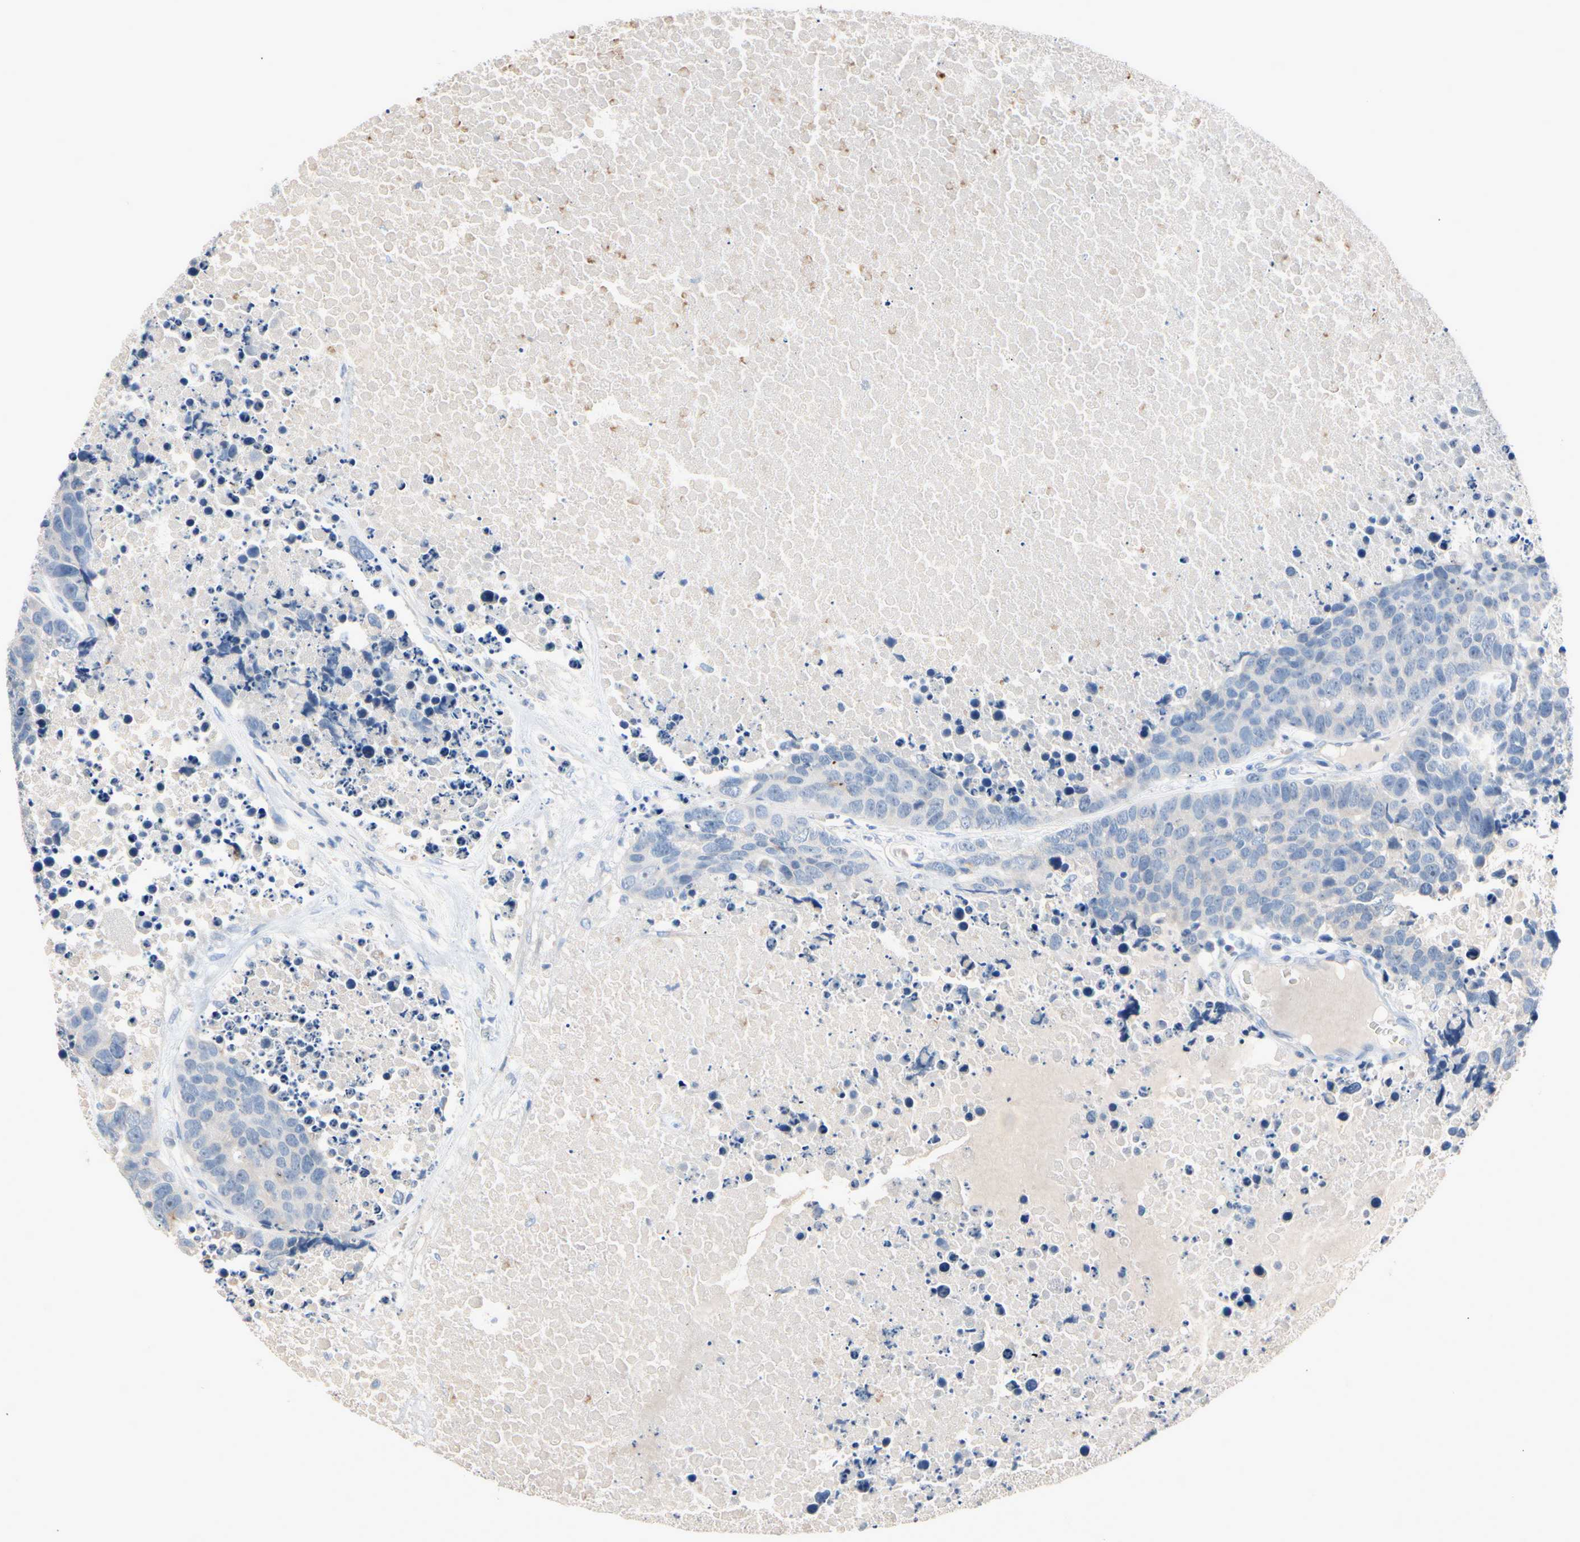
{"staining": {"intensity": "negative", "quantity": "none", "location": "none"}, "tissue": "carcinoid", "cell_type": "Tumor cells", "image_type": "cancer", "snomed": [{"axis": "morphology", "description": "Carcinoid, malignant, NOS"}, {"axis": "topography", "description": "Lung"}], "caption": "Immunohistochemistry (IHC) of carcinoid reveals no expression in tumor cells.", "gene": "MARK1", "patient": {"sex": "male", "age": 60}}